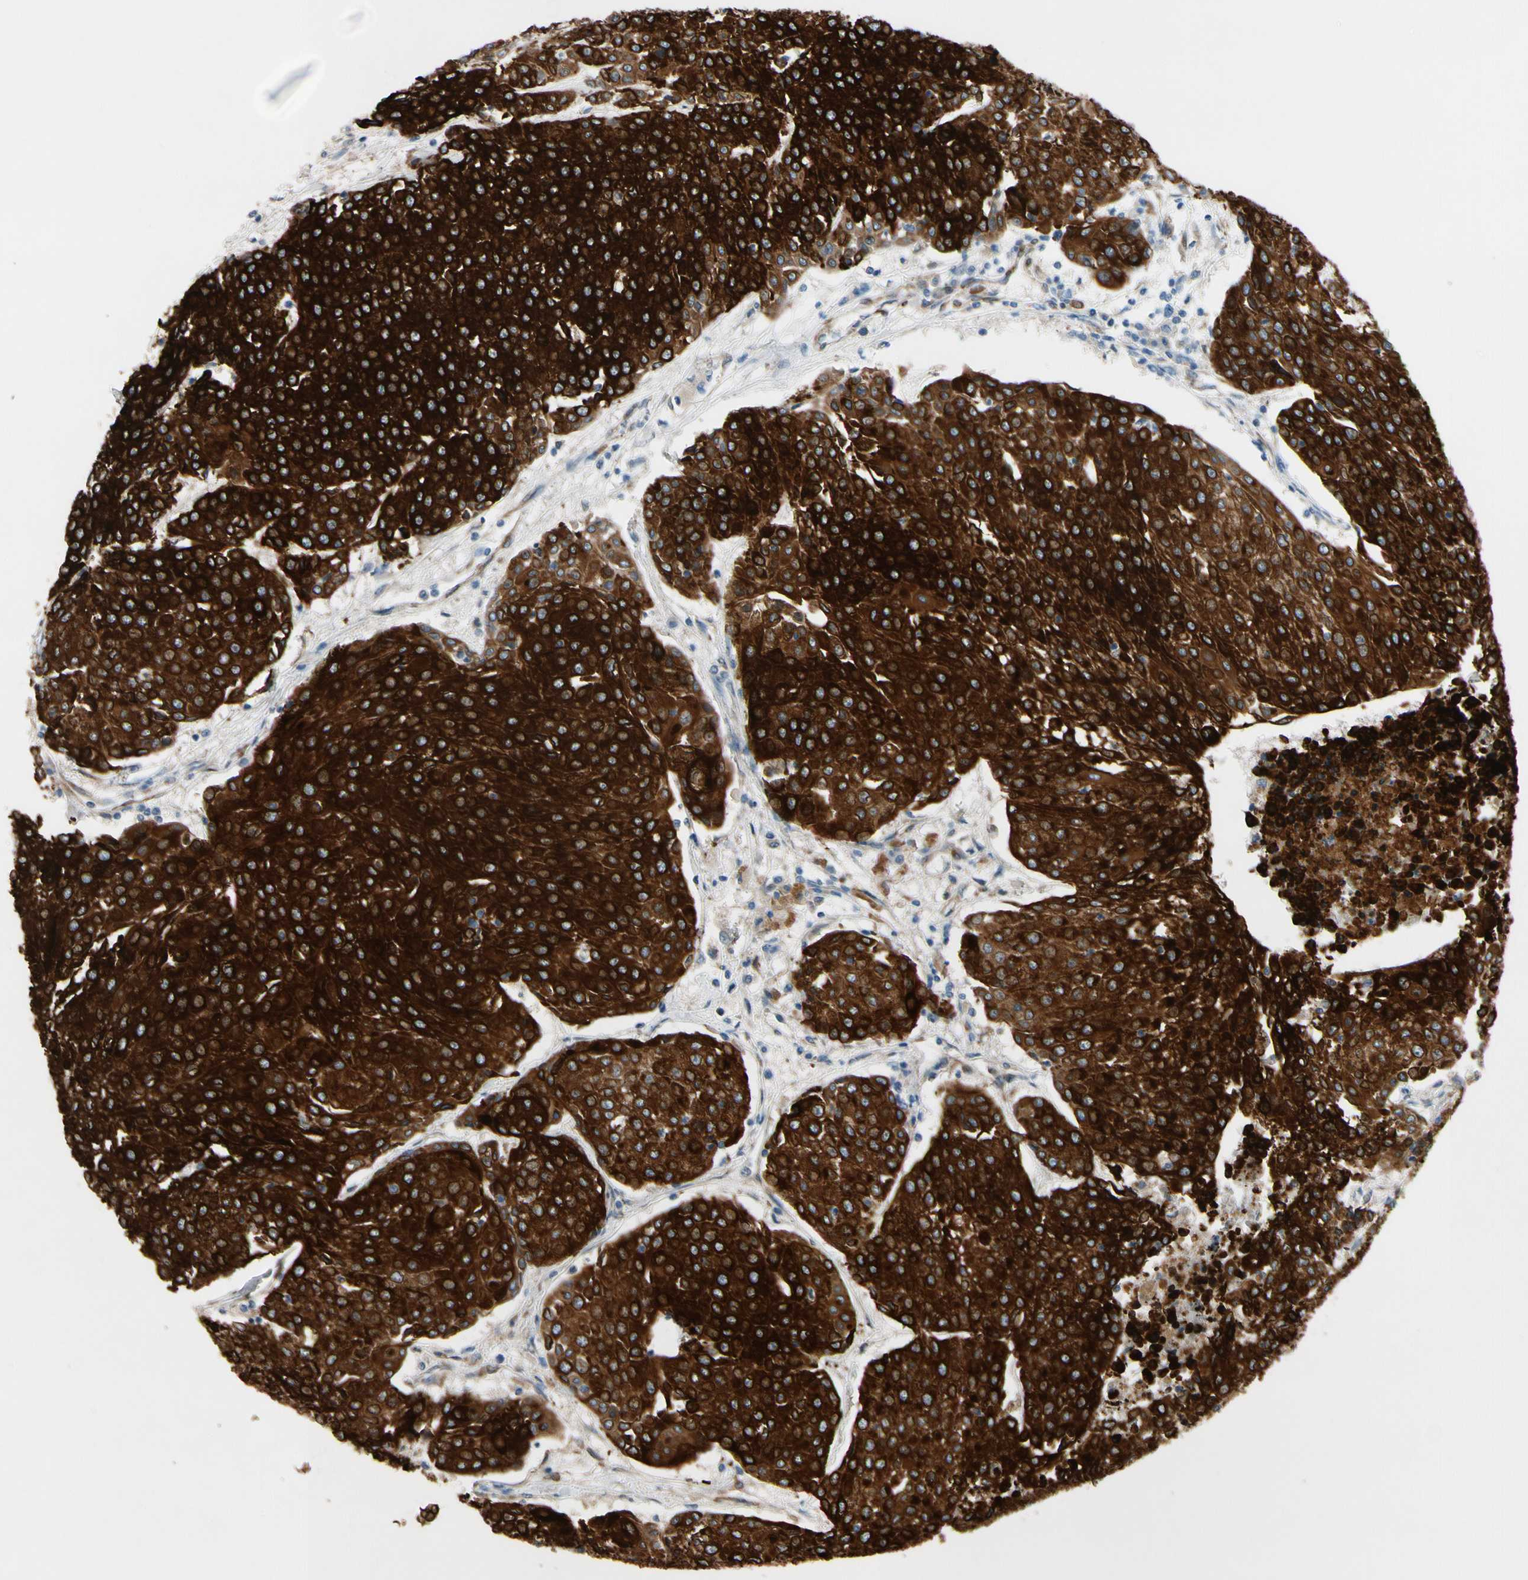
{"staining": {"intensity": "strong", "quantity": ">75%", "location": "cytoplasmic/membranous"}, "tissue": "urothelial cancer", "cell_type": "Tumor cells", "image_type": "cancer", "snomed": [{"axis": "morphology", "description": "Urothelial carcinoma, High grade"}, {"axis": "topography", "description": "Urinary bladder"}], "caption": "The histopathology image shows a brown stain indicating the presence of a protein in the cytoplasmic/membranous of tumor cells in urothelial cancer. (Stains: DAB in brown, nuclei in blue, Microscopy: brightfield microscopy at high magnification).", "gene": "PRXL2A", "patient": {"sex": "female", "age": 85}}